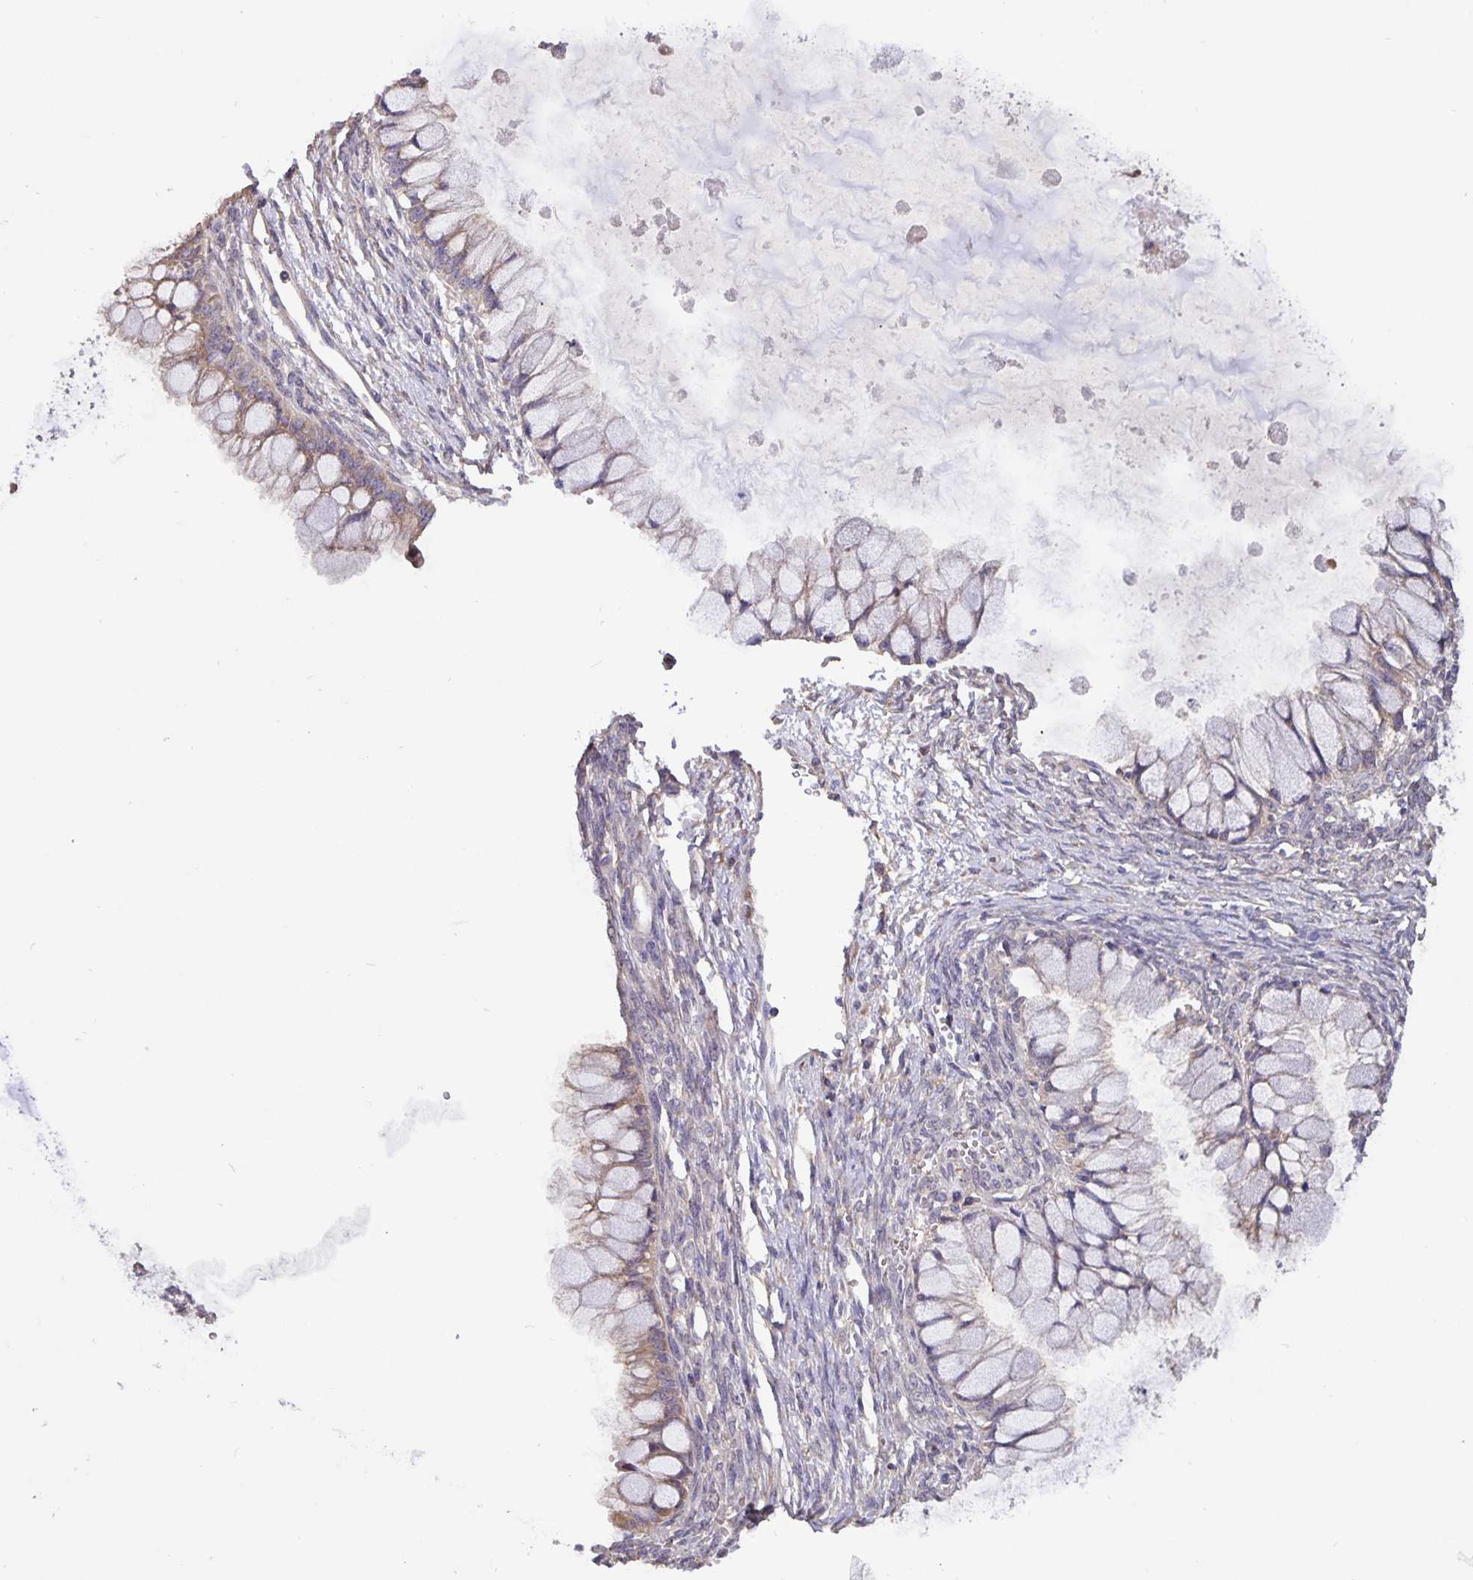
{"staining": {"intensity": "weak", "quantity": "25%-75%", "location": "cytoplasmic/membranous"}, "tissue": "ovarian cancer", "cell_type": "Tumor cells", "image_type": "cancer", "snomed": [{"axis": "morphology", "description": "Cystadenocarcinoma, mucinous, NOS"}, {"axis": "topography", "description": "Ovary"}], "caption": "Immunohistochemistry (DAB) staining of ovarian cancer displays weak cytoplasmic/membranous protein staining in approximately 25%-75% of tumor cells.", "gene": "TMEM71", "patient": {"sex": "female", "age": 34}}